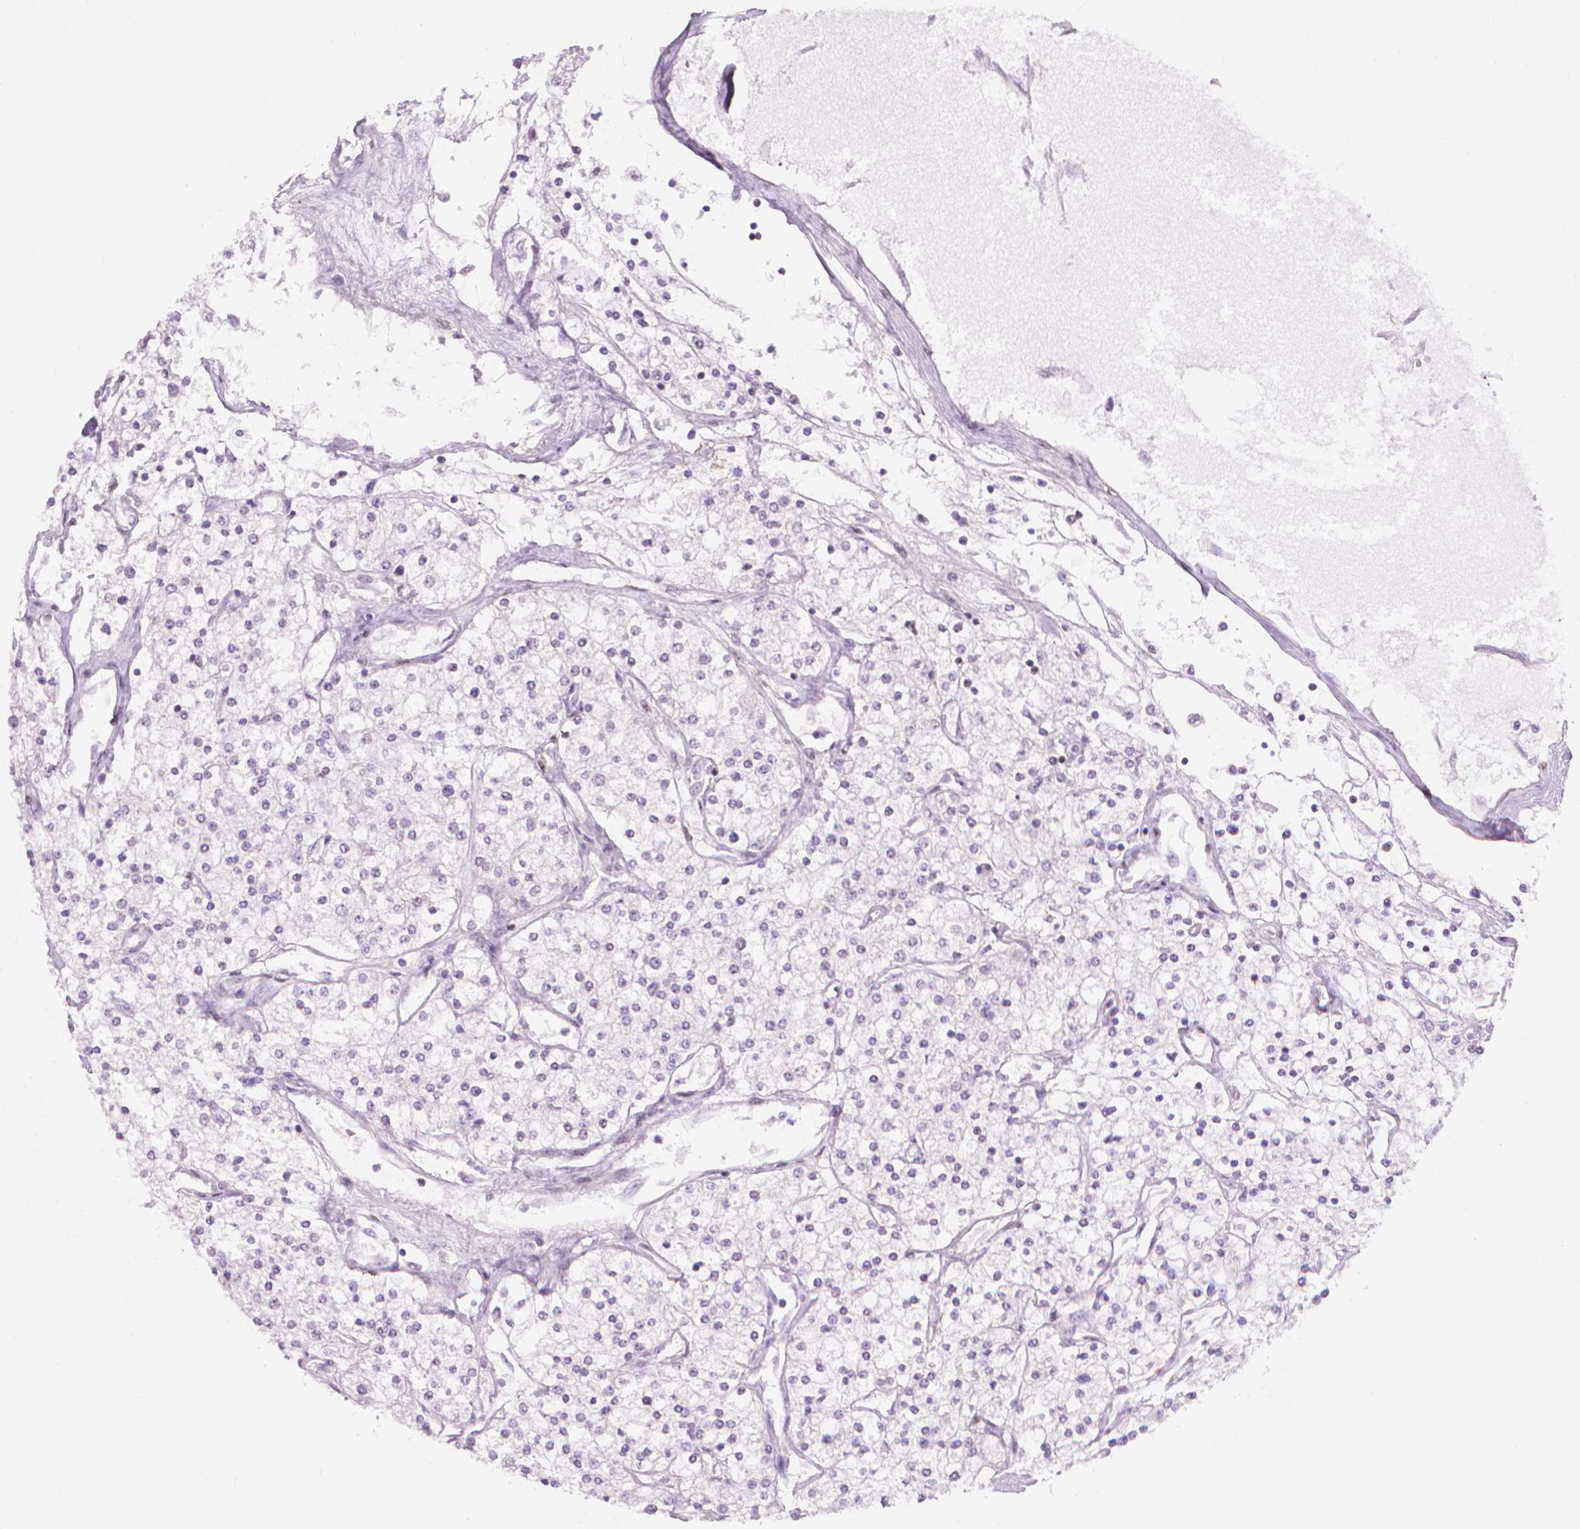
{"staining": {"intensity": "negative", "quantity": "none", "location": "none"}, "tissue": "renal cancer", "cell_type": "Tumor cells", "image_type": "cancer", "snomed": [{"axis": "morphology", "description": "Adenocarcinoma, NOS"}, {"axis": "topography", "description": "Kidney"}], "caption": "This is a image of immunohistochemistry staining of renal adenocarcinoma, which shows no positivity in tumor cells.", "gene": "PIAS2", "patient": {"sex": "male", "age": 80}}